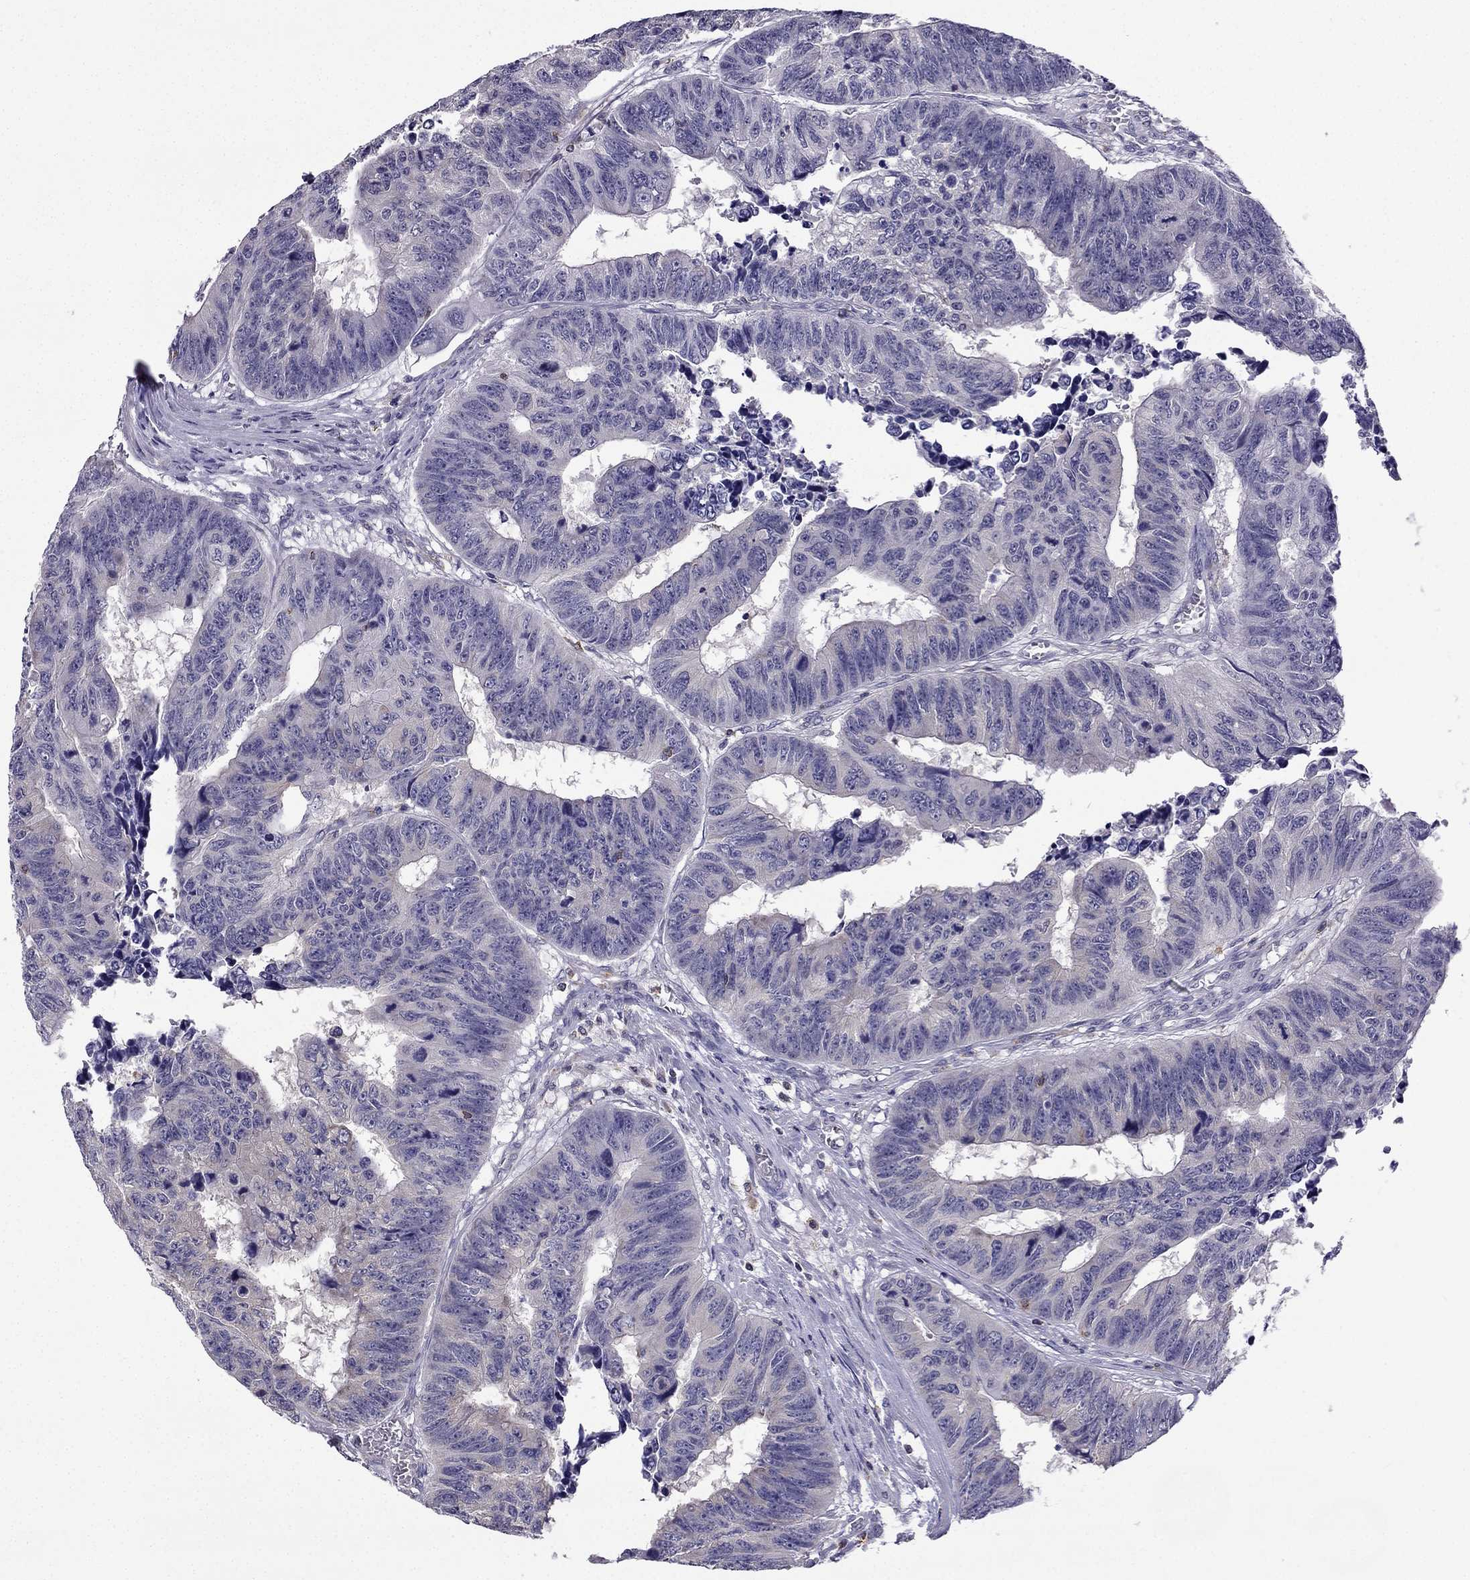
{"staining": {"intensity": "negative", "quantity": "none", "location": "none"}, "tissue": "colorectal cancer", "cell_type": "Tumor cells", "image_type": "cancer", "snomed": [{"axis": "morphology", "description": "Adenocarcinoma, NOS"}, {"axis": "topography", "description": "Rectum"}], "caption": "Tumor cells are negative for protein expression in human colorectal adenocarcinoma.", "gene": "CCK", "patient": {"sex": "female", "age": 85}}